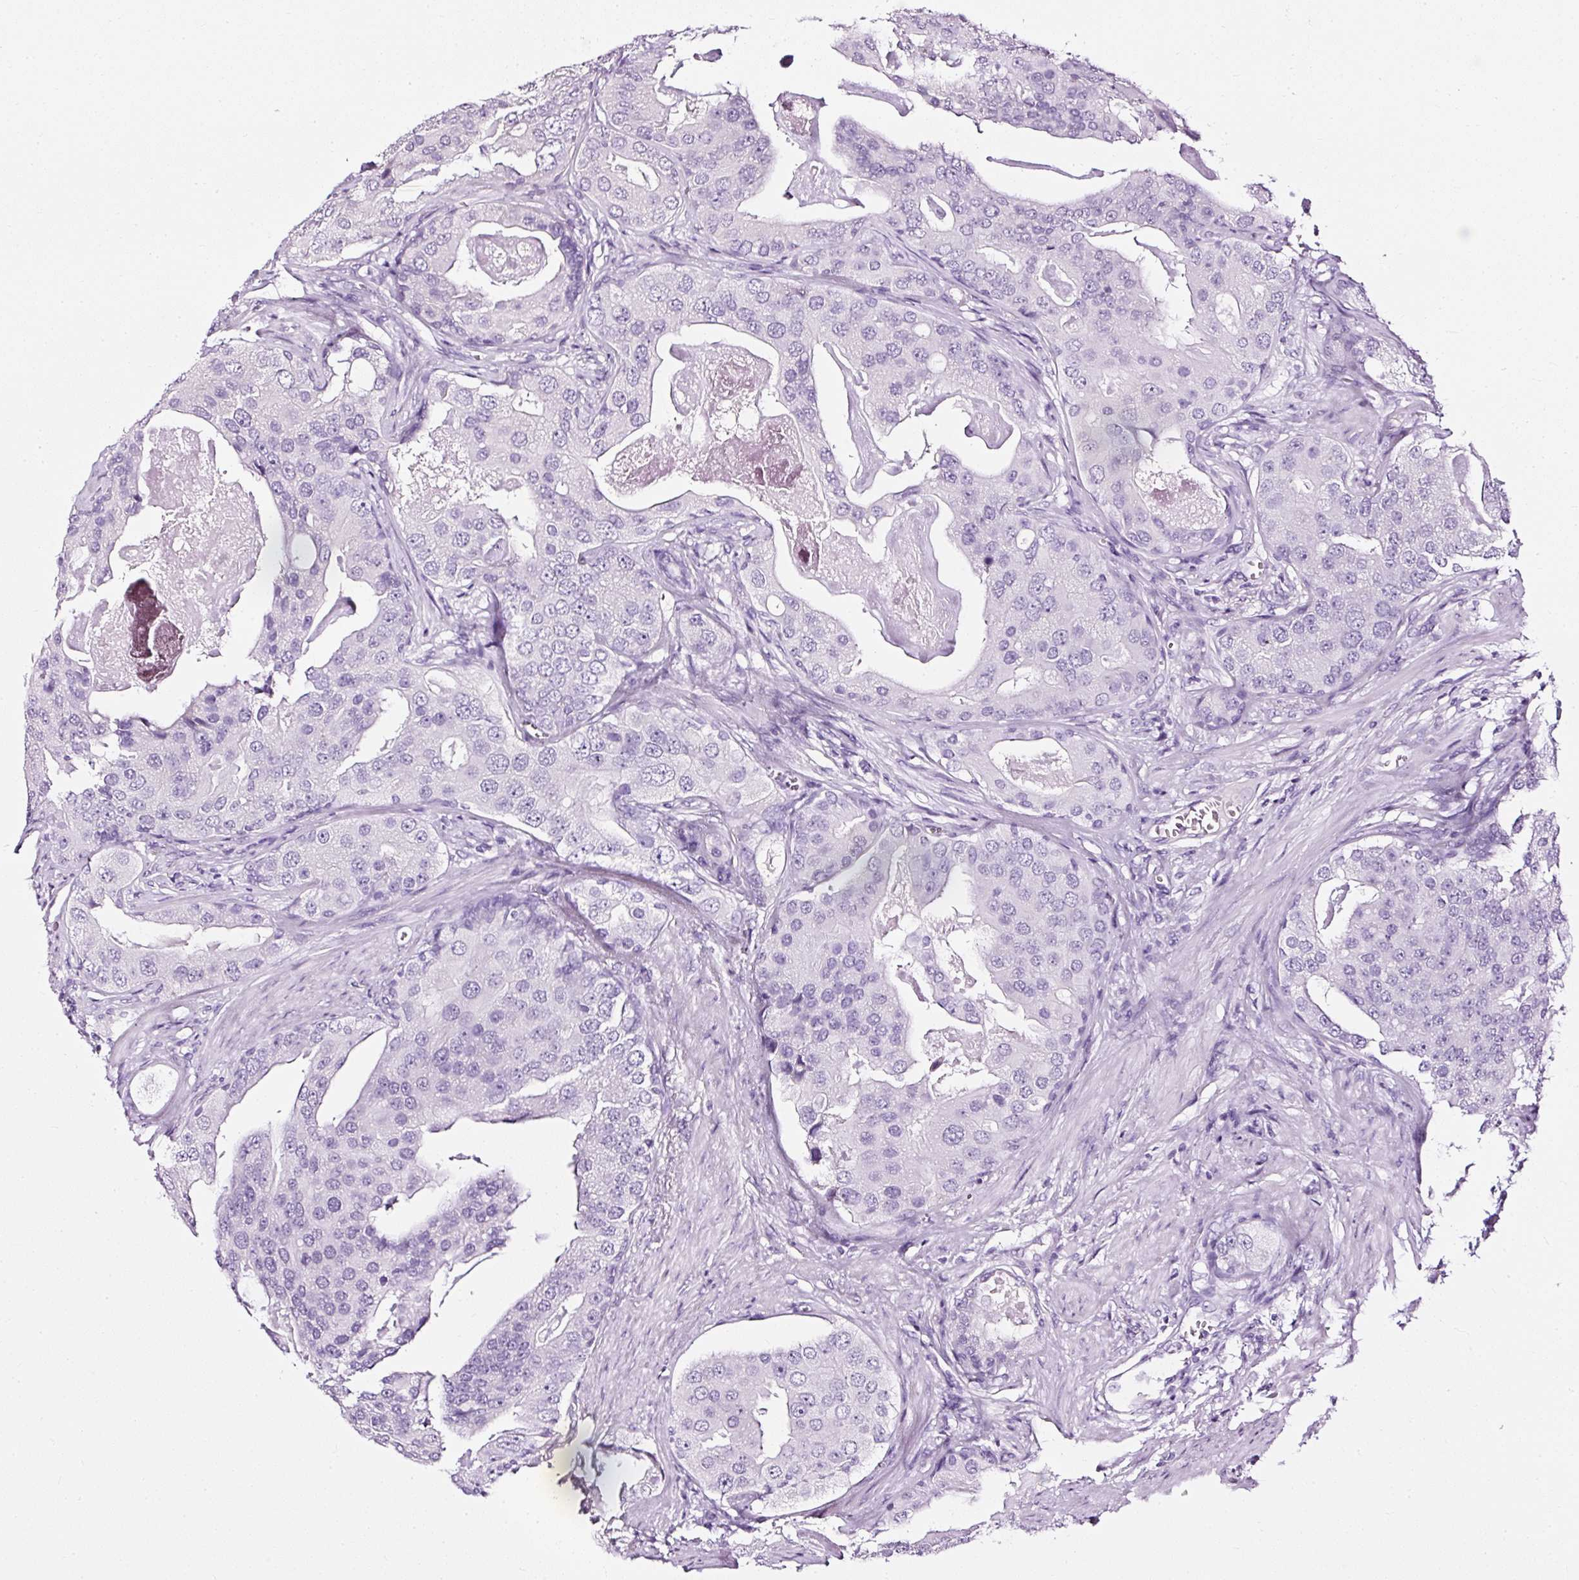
{"staining": {"intensity": "negative", "quantity": "none", "location": "none"}, "tissue": "prostate cancer", "cell_type": "Tumor cells", "image_type": "cancer", "snomed": [{"axis": "morphology", "description": "Adenocarcinoma, High grade"}, {"axis": "topography", "description": "Prostate"}], "caption": "Immunohistochemistry (IHC) histopathology image of neoplastic tissue: prostate cancer stained with DAB (3,3'-diaminobenzidine) shows no significant protein staining in tumor cells. The staining is performed using DAB (3,3'-diaminobenzidine) brown chromogen with nuclei counter-stained in using hematoxylin.", "gene": "ATP2A1", "patient": {"sex": "male", "age": 71}}